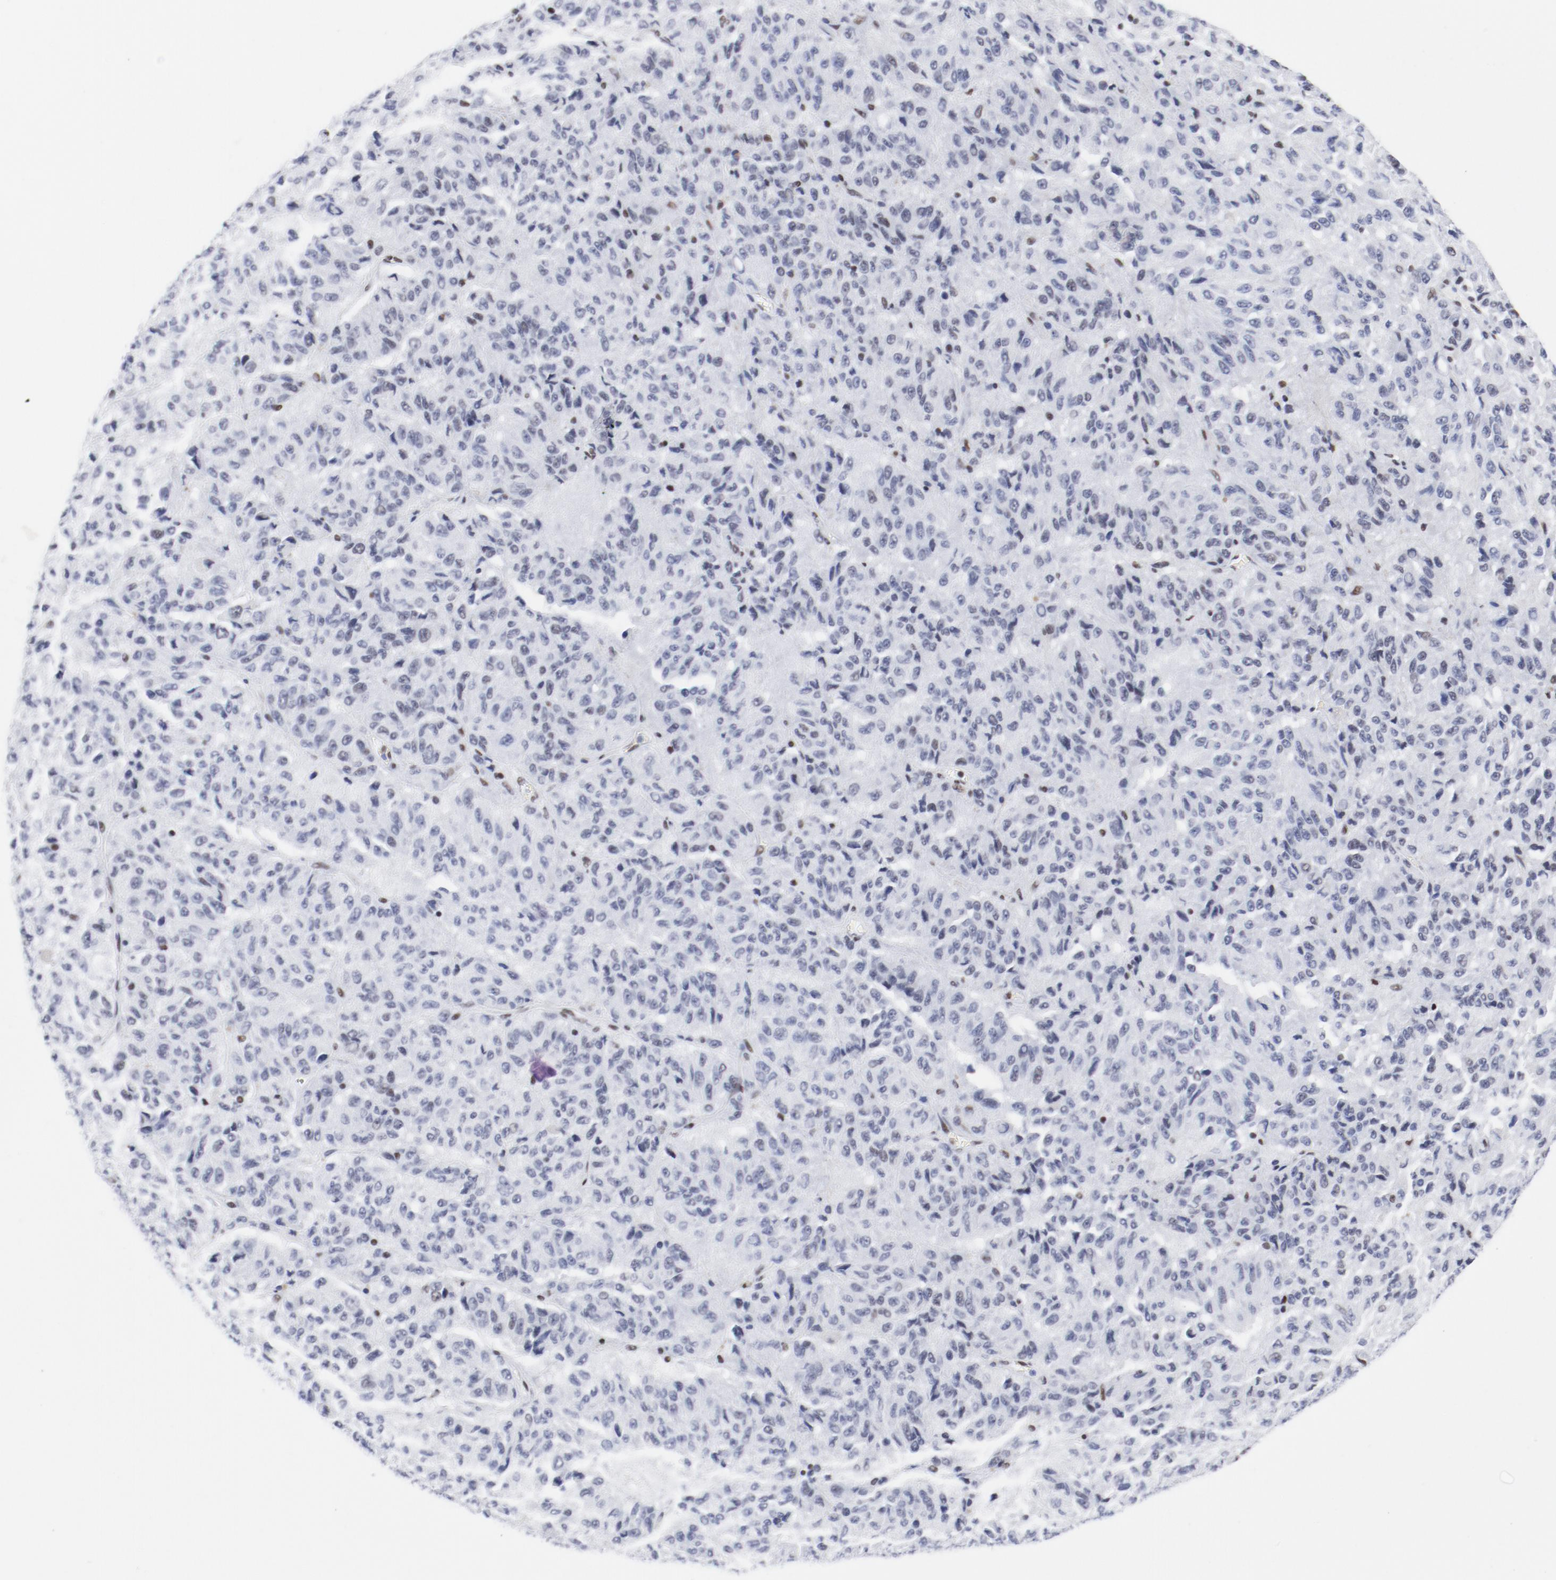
{"staining": {"intensity": "negative", "quantity": "none", "location": "none"}, "tissue": "melanoma", "cell_type": "Tumor cells", "image_type": "cancer", "snomed": [{"axis": "morphology", "description": "Malignant melanoma, Metastatic site"}, {"axis": "topography", "description": "Lung"}], "caption": "DAB immunohistochemical staining of human malignant melanoma (metastatic site) shows no significant expression in tumor cells. (Brightfield microscopy of DAB (3,3'-diaminobenzidine) immunohistochemistry (IHC) at high magnification).", "gene": "ATF2", "patient": {"sex": "male", "age": 64}}